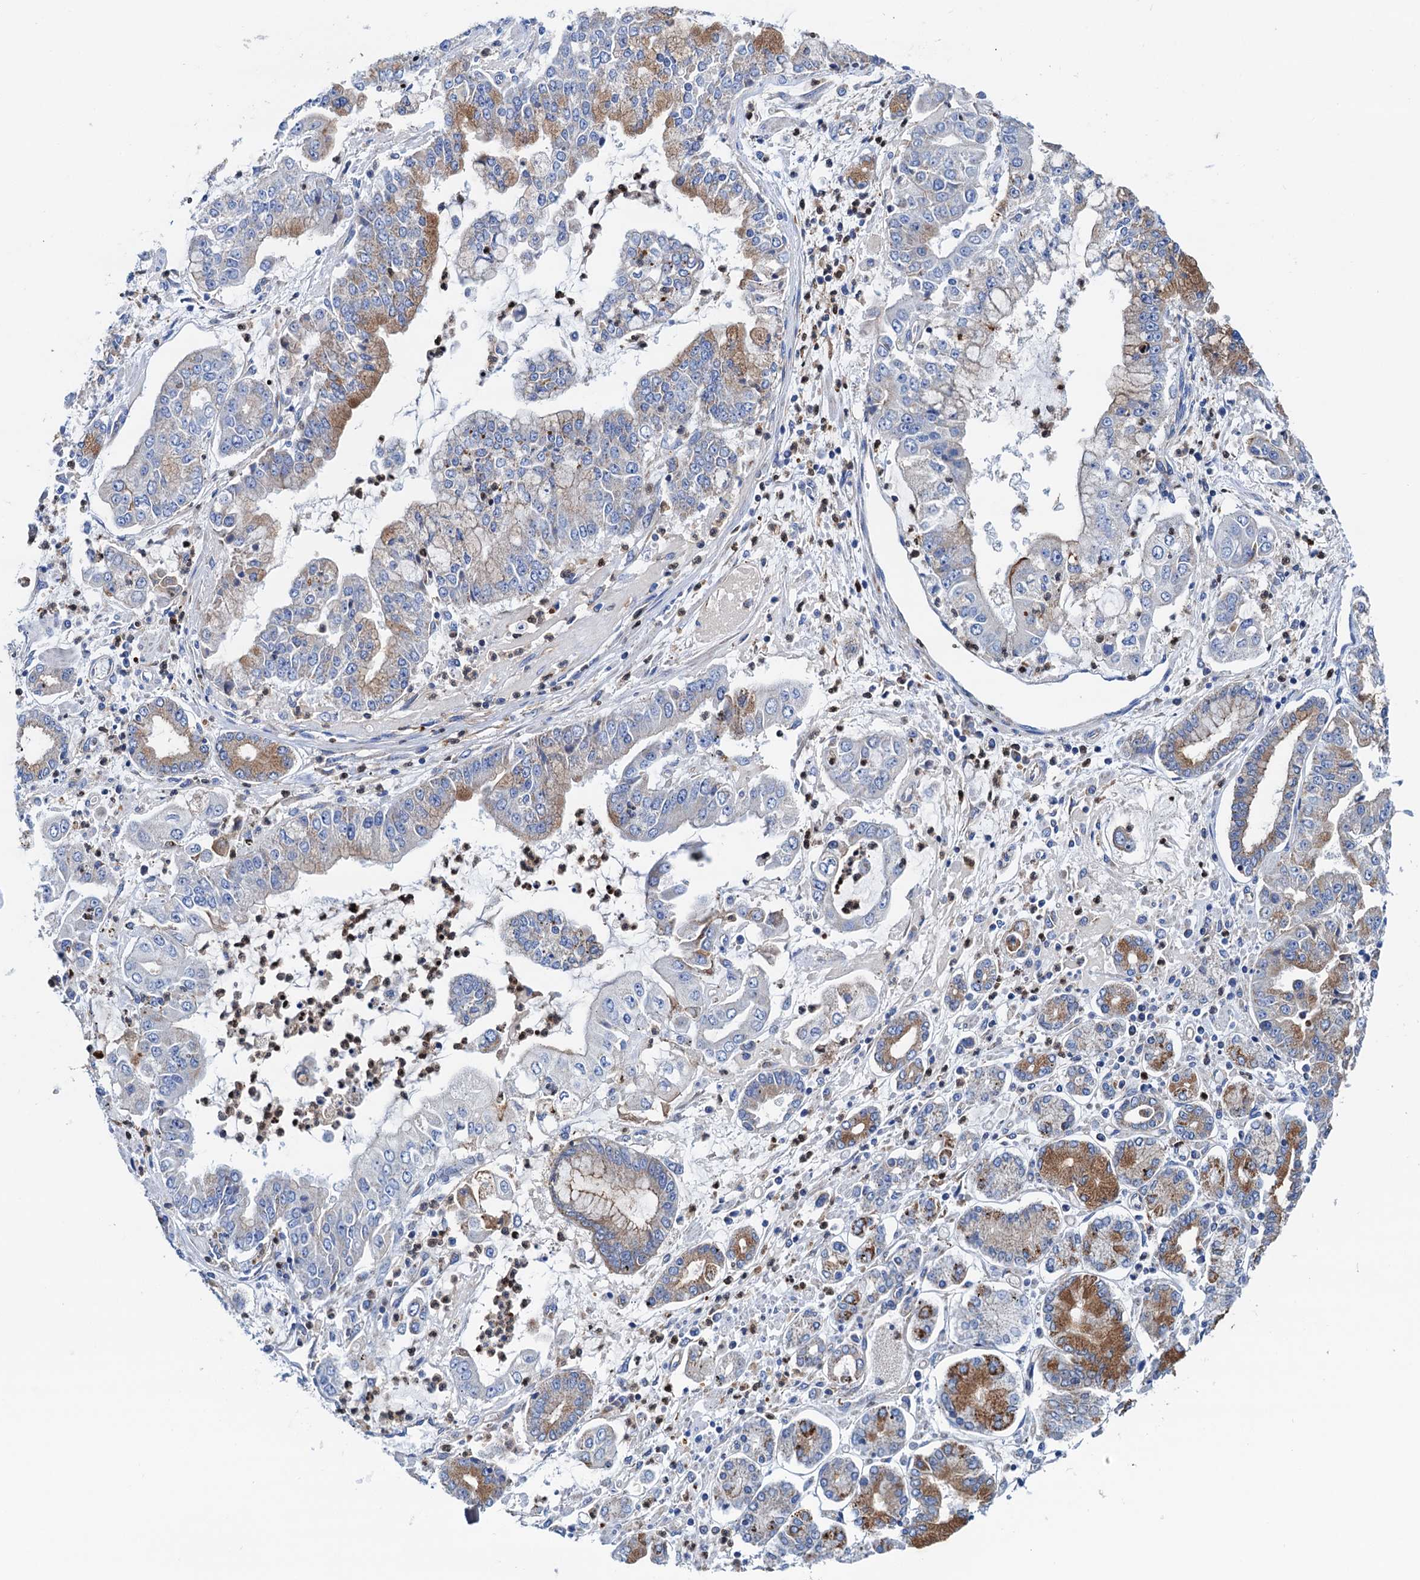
{"staining": {"intensity": "moderate", "quantity": "25%-75%", "location": "cytoplasmic/membranous"}, "tissue": "stomach cancer", "cell_type": "Tumor cells", "image_type": "cancer", "snomed": [{"axis": "morphology", "description": "Adenocarcinoma, NOS"}, {"axis": "topography", "description": "Stomach"}], "caption": "Protein staining of adenocarcinoma (stomach) tissue demonstrates moderate cytoplasmic/membranous positivity in about 25%-75% of tumor cells. (IHC, brightfield microscopy, high magnification).", "gene": "RASSF9", "patient": {"sex": "male", "age": 76}}